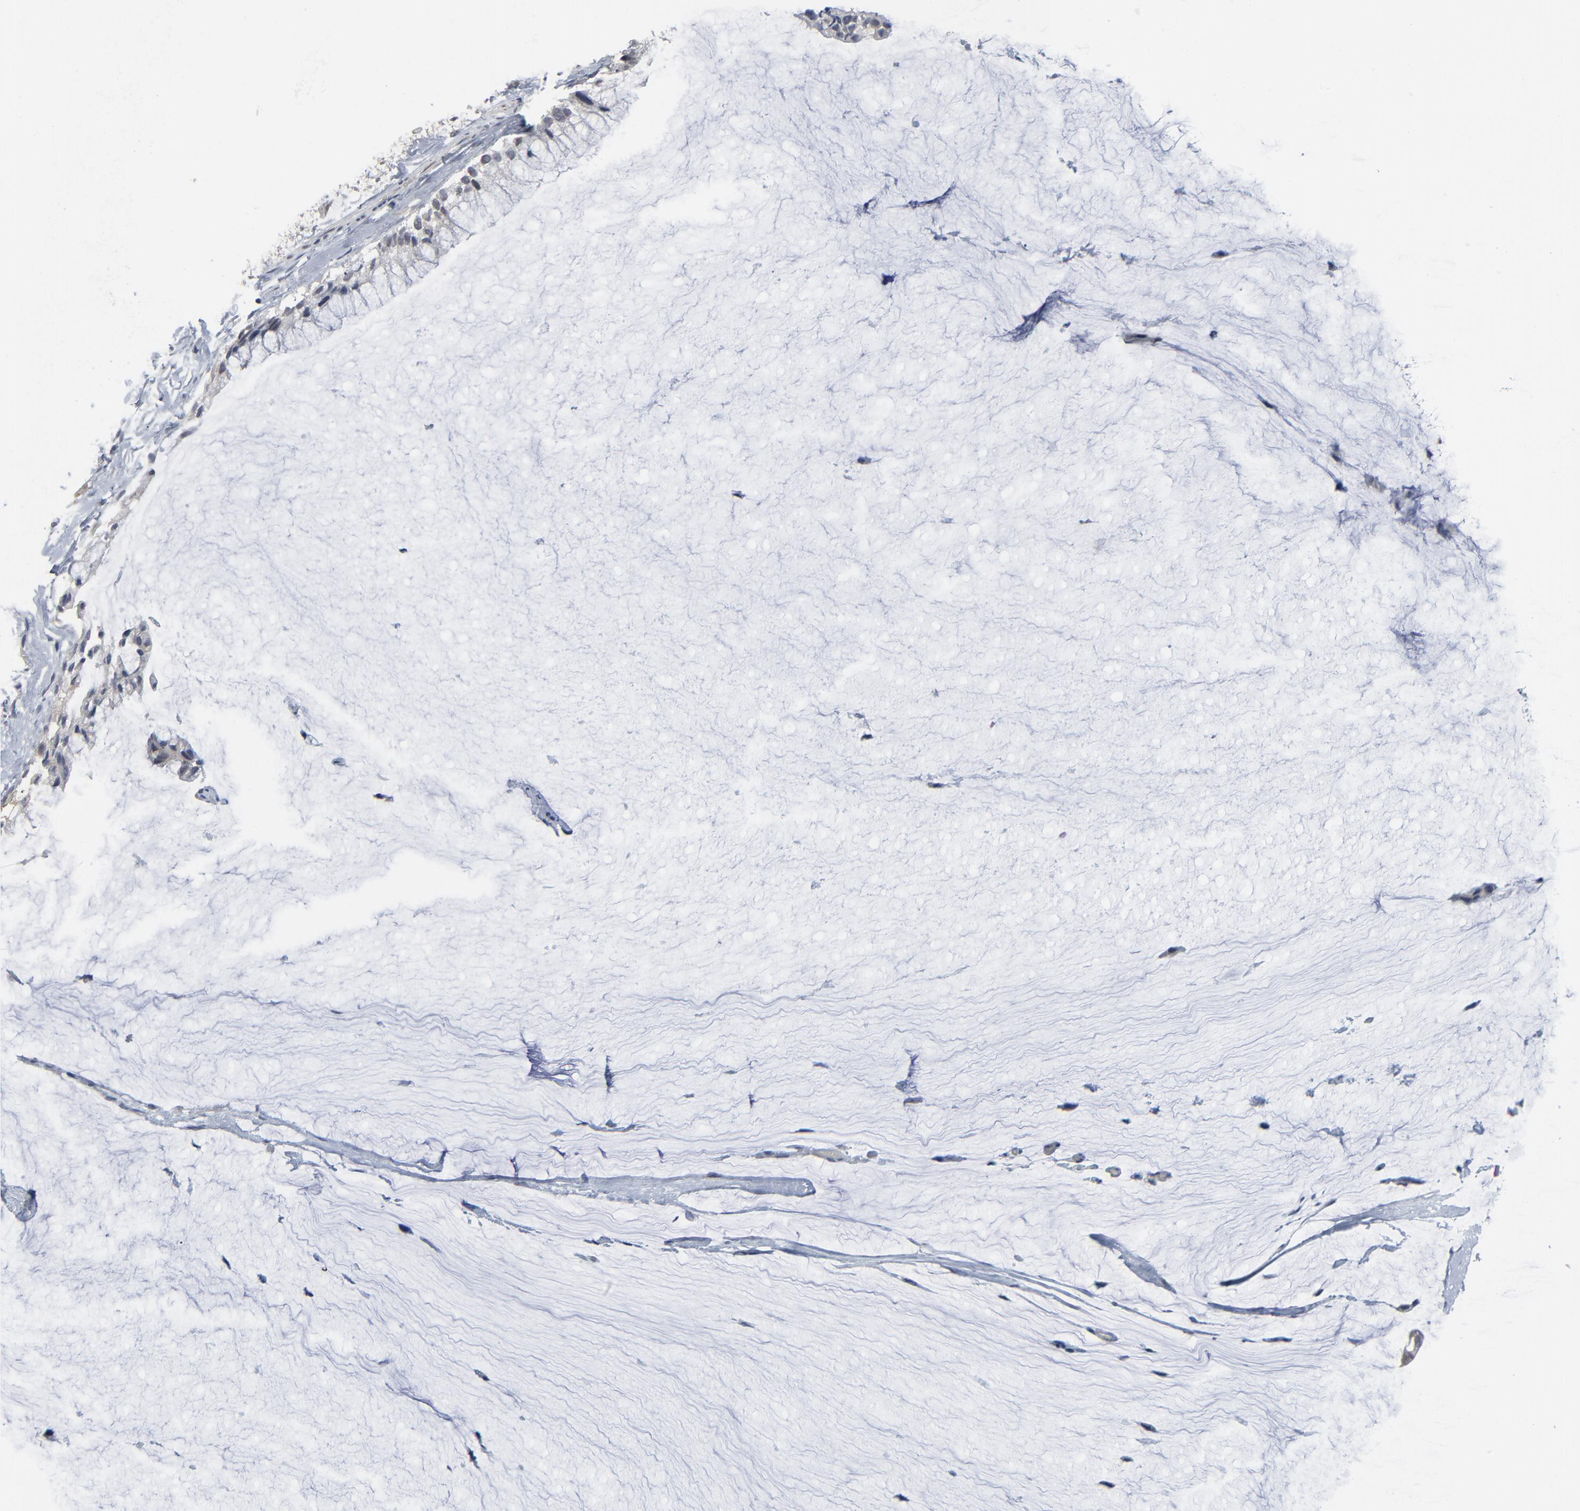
{"staining": {"intensity": "negative", "quantity": "none", "location": "none"}, "tissue": "ovarian cancer", "cell_type": "Tumor cells", "image_type": "cancer", "snomed": [{"axis": "morphology", "description": "Cystadenocarcinoma, mucinous, NOS"}, {"axis": "topography", "description": "Ovary"}], "caption": "Tumor cells show no significant positivity in mucinous cystadenocarcinoma (ovarian).", "gene": "ATF7", "patient": {"sex": "female", "age": 39}}